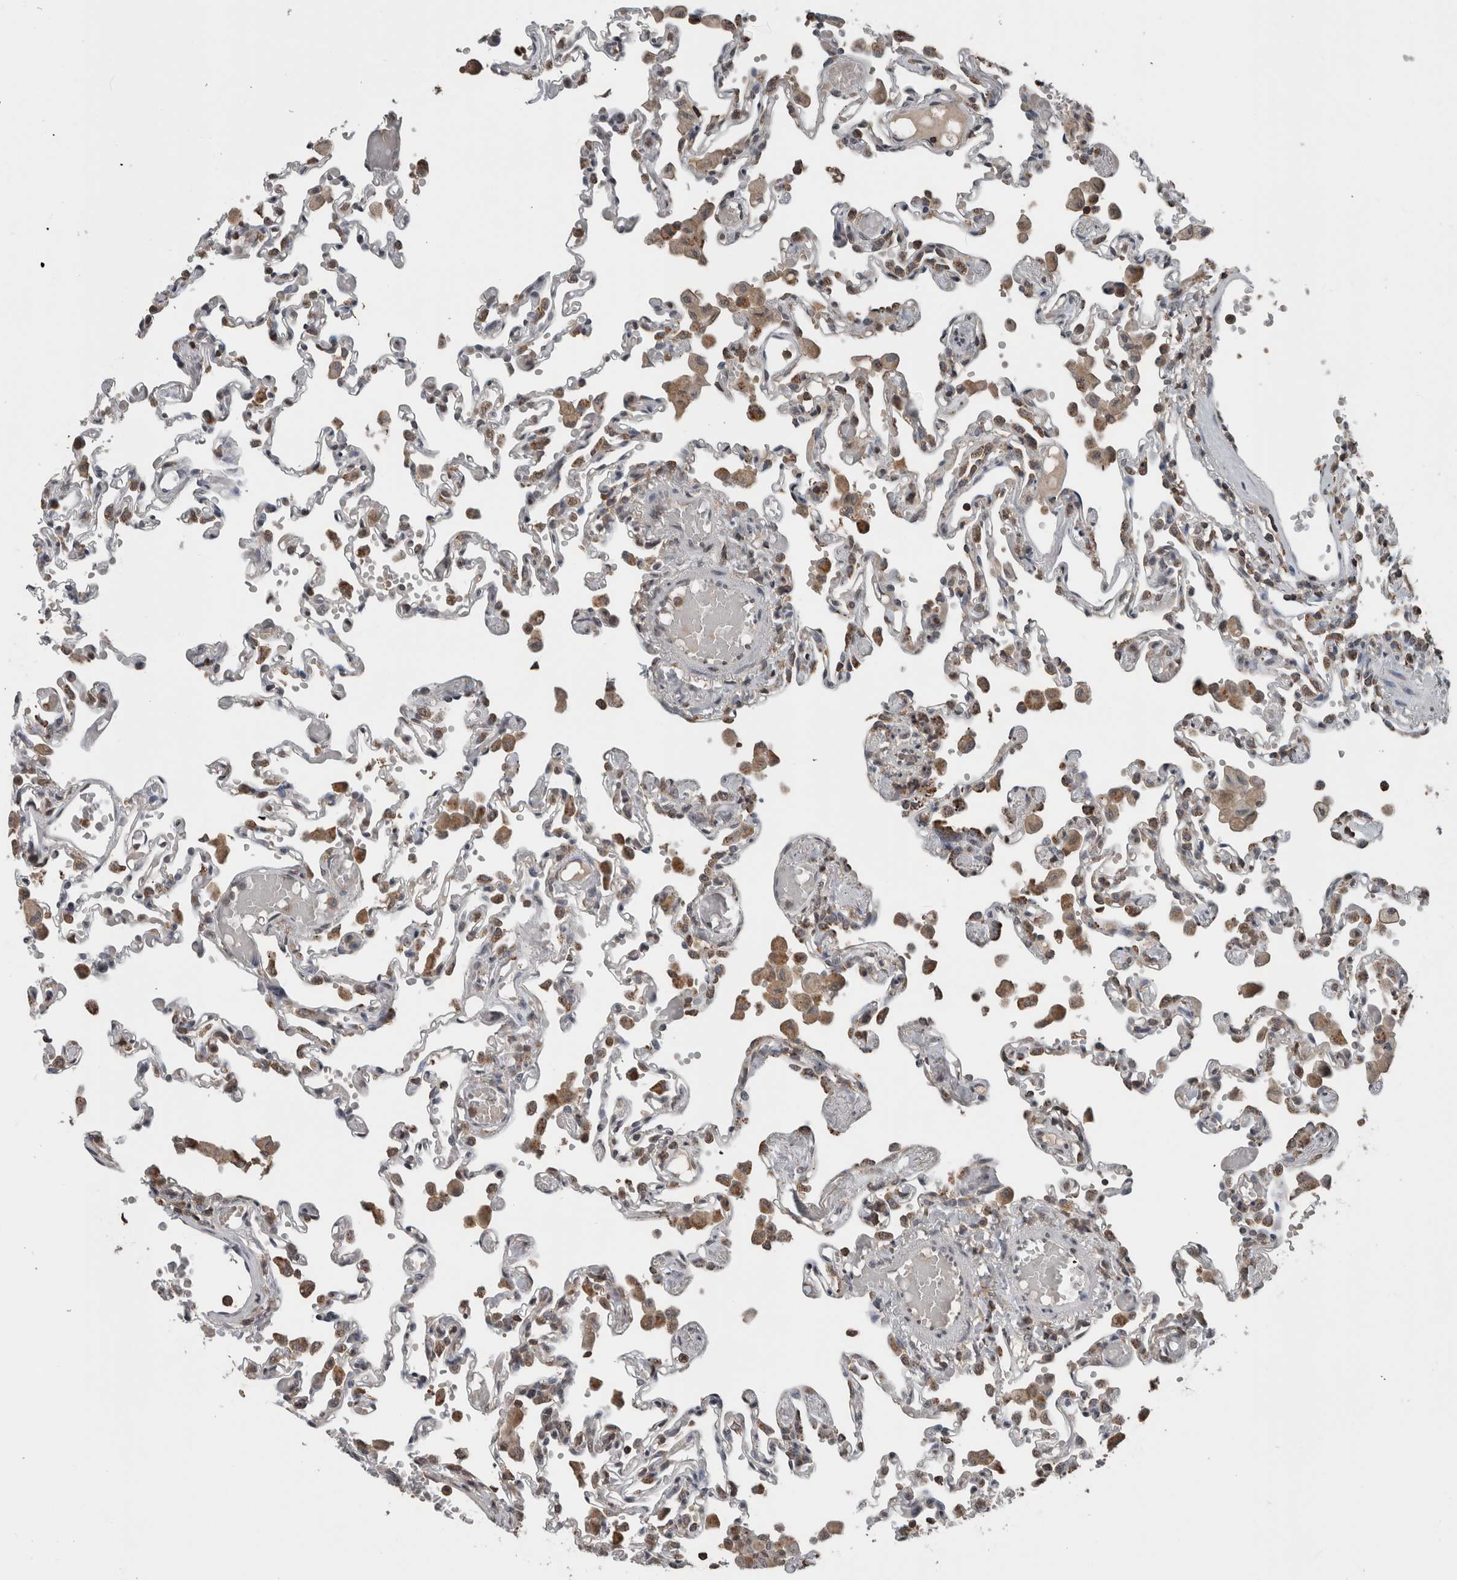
{"staining": {"intensity": "moderate", "quantity": "25%-75%", "location": "cytoplasmic/membranous"}, "tissue": "lung", "cell_type": "Alveolar cells", "image_type": "normal", "snomed": [{"axis": "morphology", "description": "Normal tissue, NOS"}, {"axis": "topography", "description": "Bronchus"}, {"axis": "topography", "description": "Lung"}], "caption": "An immunohistochemistry photomicrograph of normal tissue is shown. Protein staining in brown labels moderate cytoplasmic/membranous positivity in lung within alveolar cells. The protein of interest is stained brown, and the nuclei are stained in blue (DAB IHC with brightfield microscopy, high magnification).", "gene": "MAFF", "patient": {"sex": "female", "age": 49}}